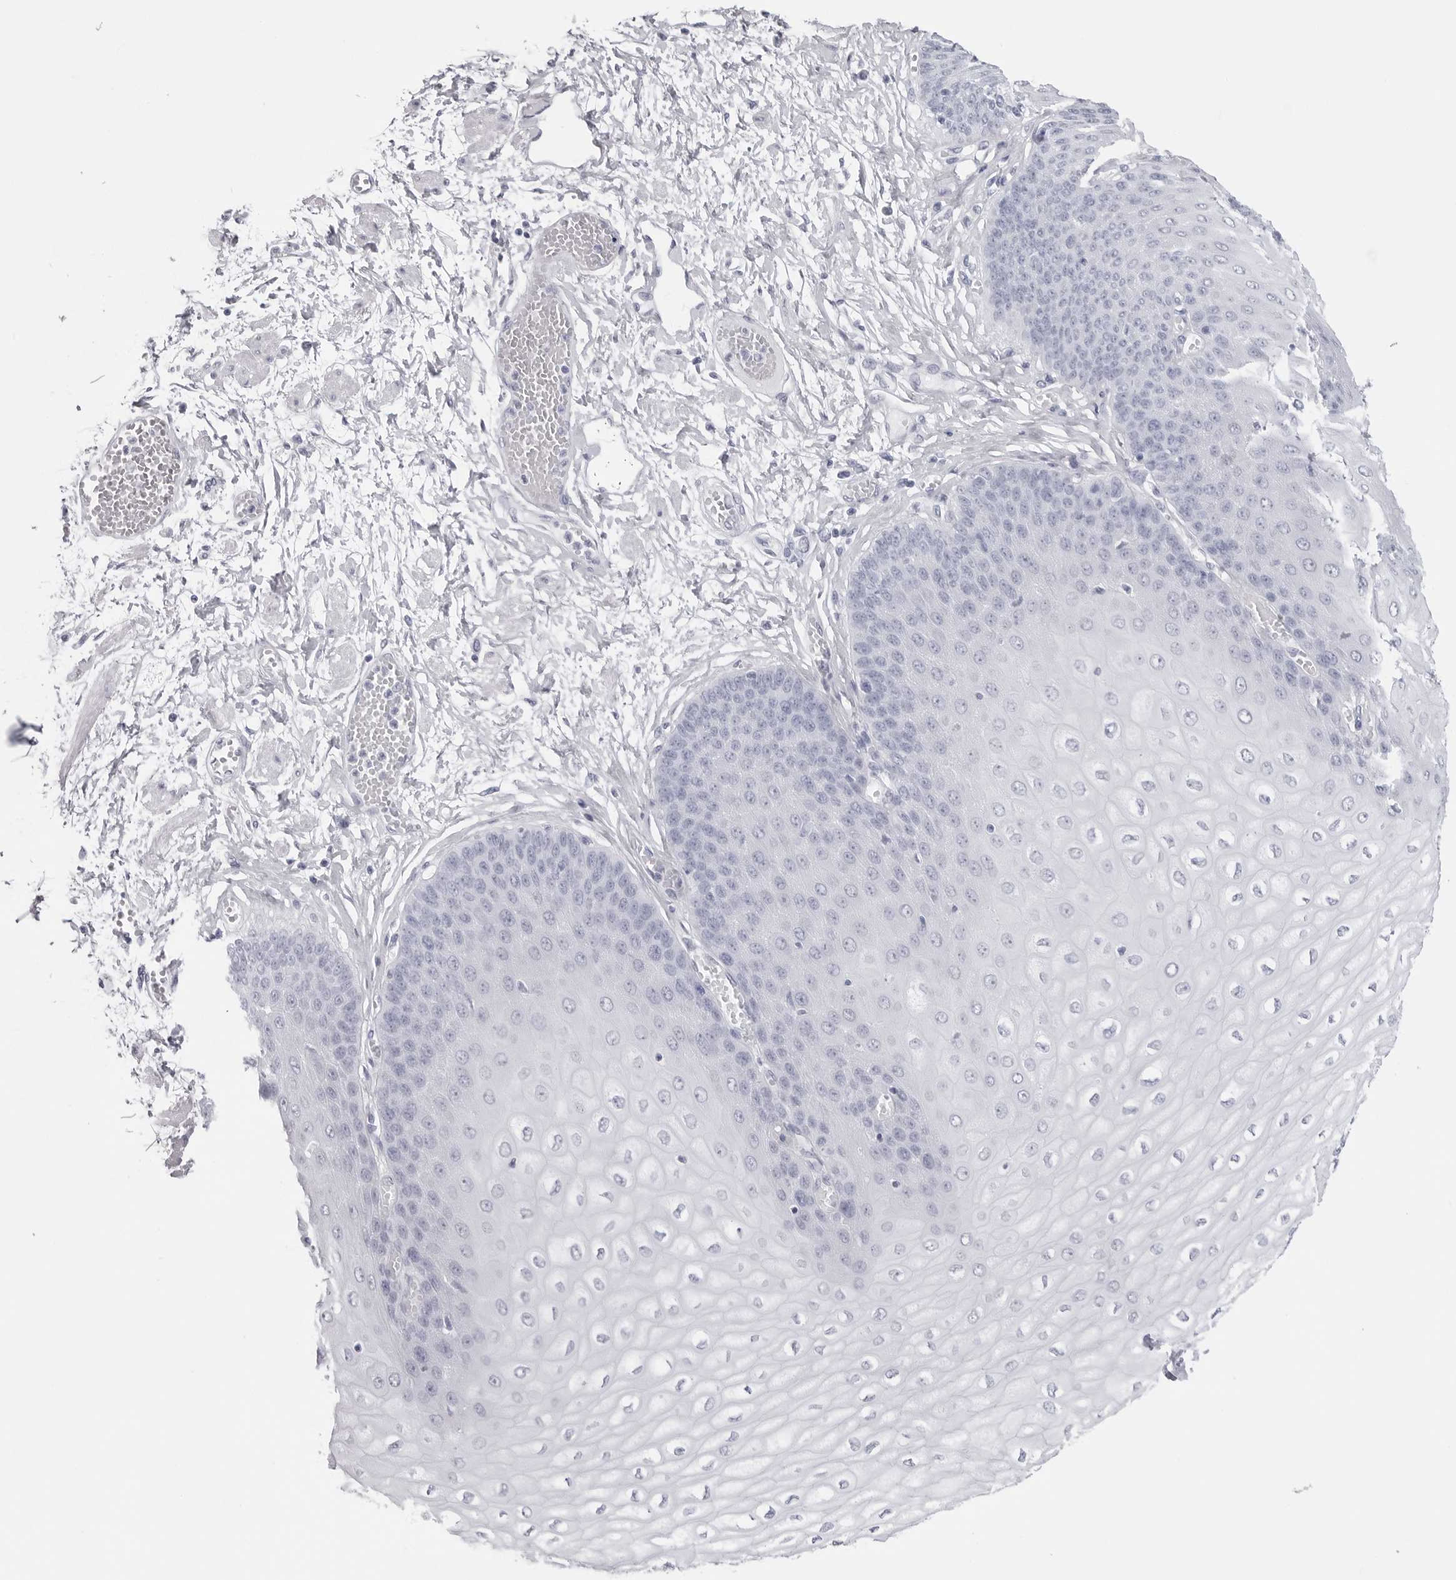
{"staining": {"intensity": "negative", "quantity": "none", "location": "none"}, "tissue": "esophagus", "cell_type": "Squamous epithelial cells", "image_type": "normal", "snomed": [{"axis": "morphology", "description": "Normal tissue, NOS"}, {"axis": "topography", "description": "Esophagus"}], "caption": "An IHC image of benign esophagus is shown. There is no staining in squamous epithelial cells of esophagus.", "gene": "CST2", "patient": {"sex": "male", "age": 60}}